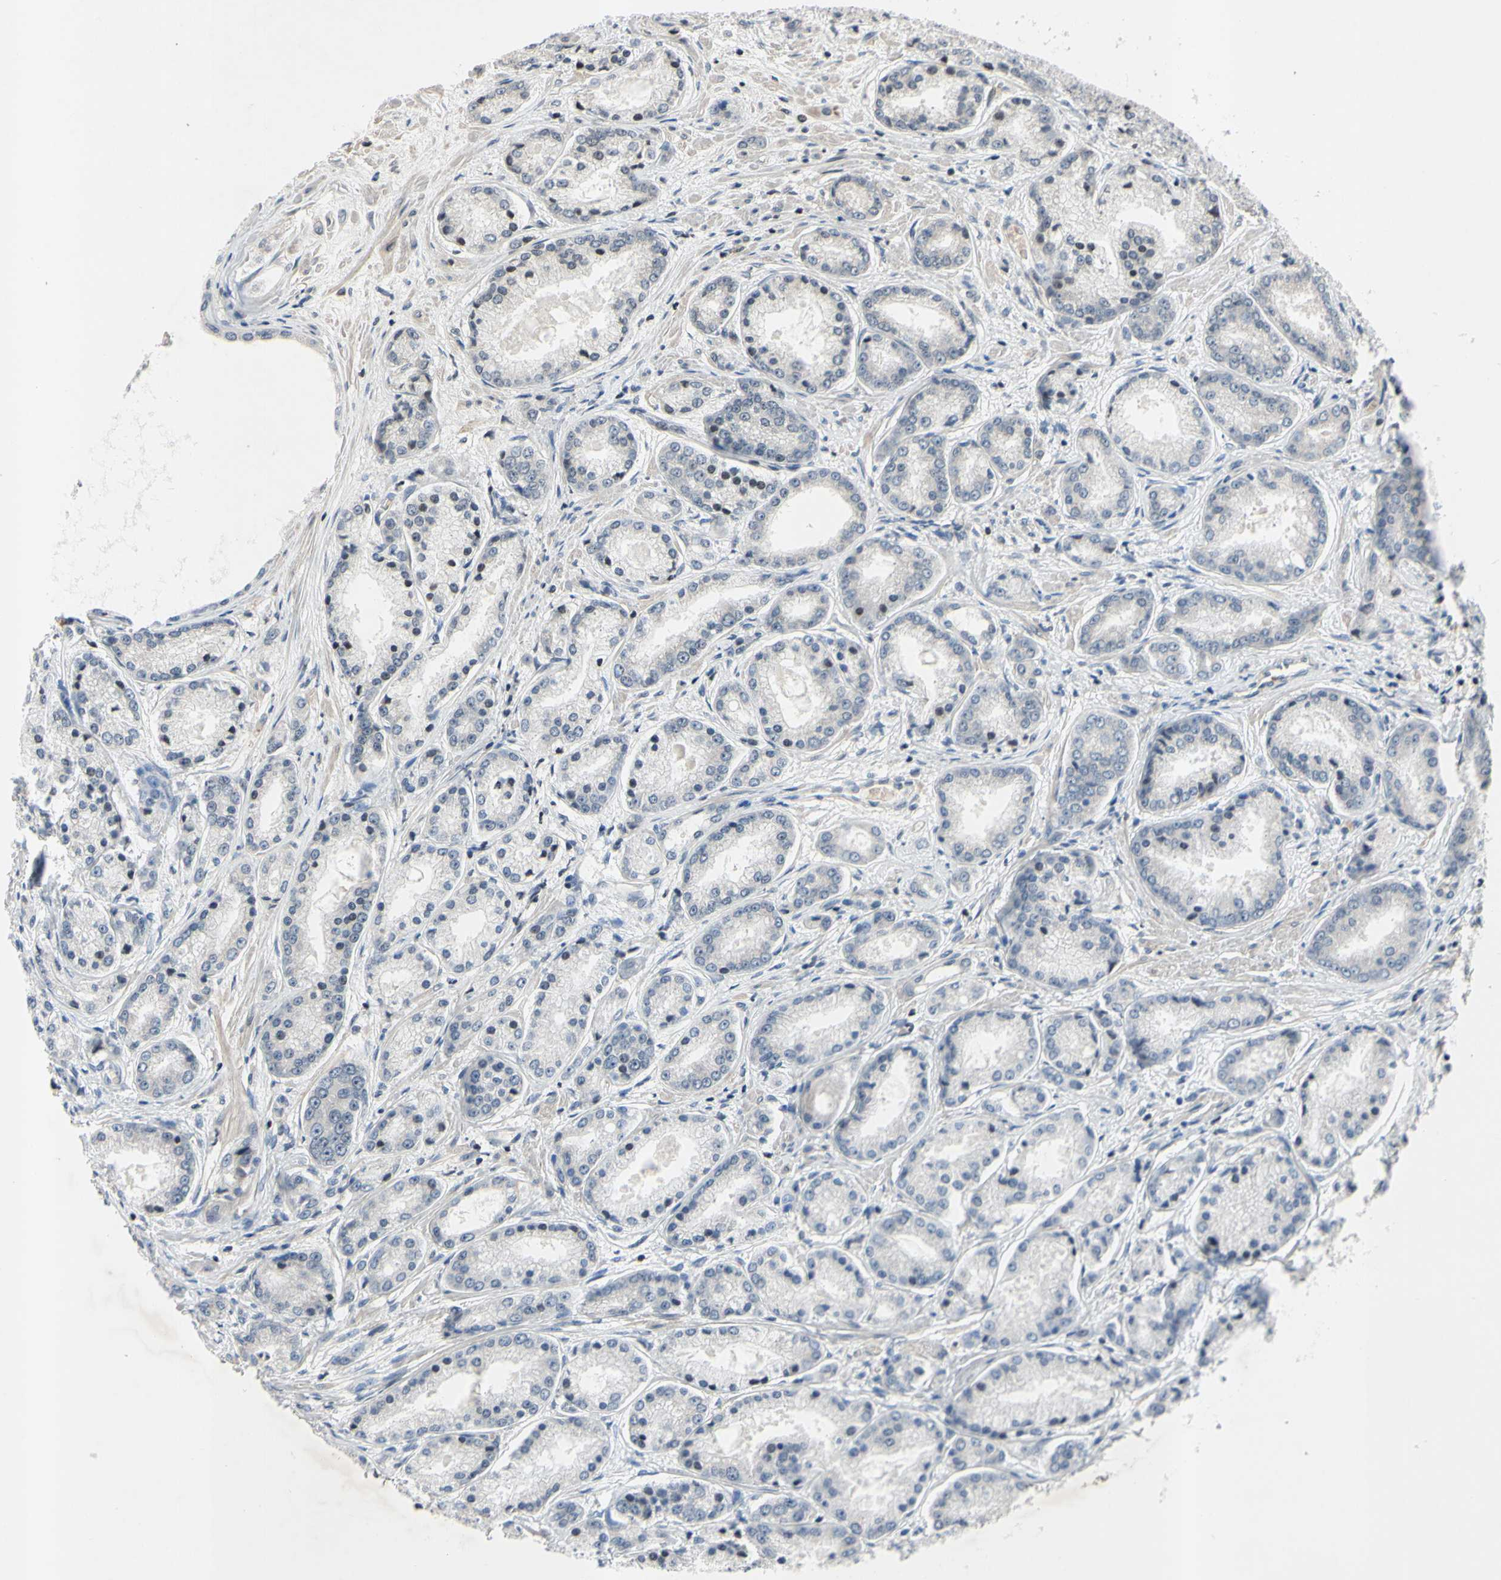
{"staining": {"intensity": "negative", "quantity": "none", "location": "none"}, "tissue": "prostate cancer", "cell_type": "Tumor cells", "image_type": "cancer", "snomed": [{"axis": "morphology", "description": "Adenocarcinoma, High grade"}, {"axis": "topography", "description": "Prostate"}], "caption": "Tumor cells are negative for protein expression in human prostate cancer.", "gene": "ARG1", "patient": {"sex": "male", "age": 59}}